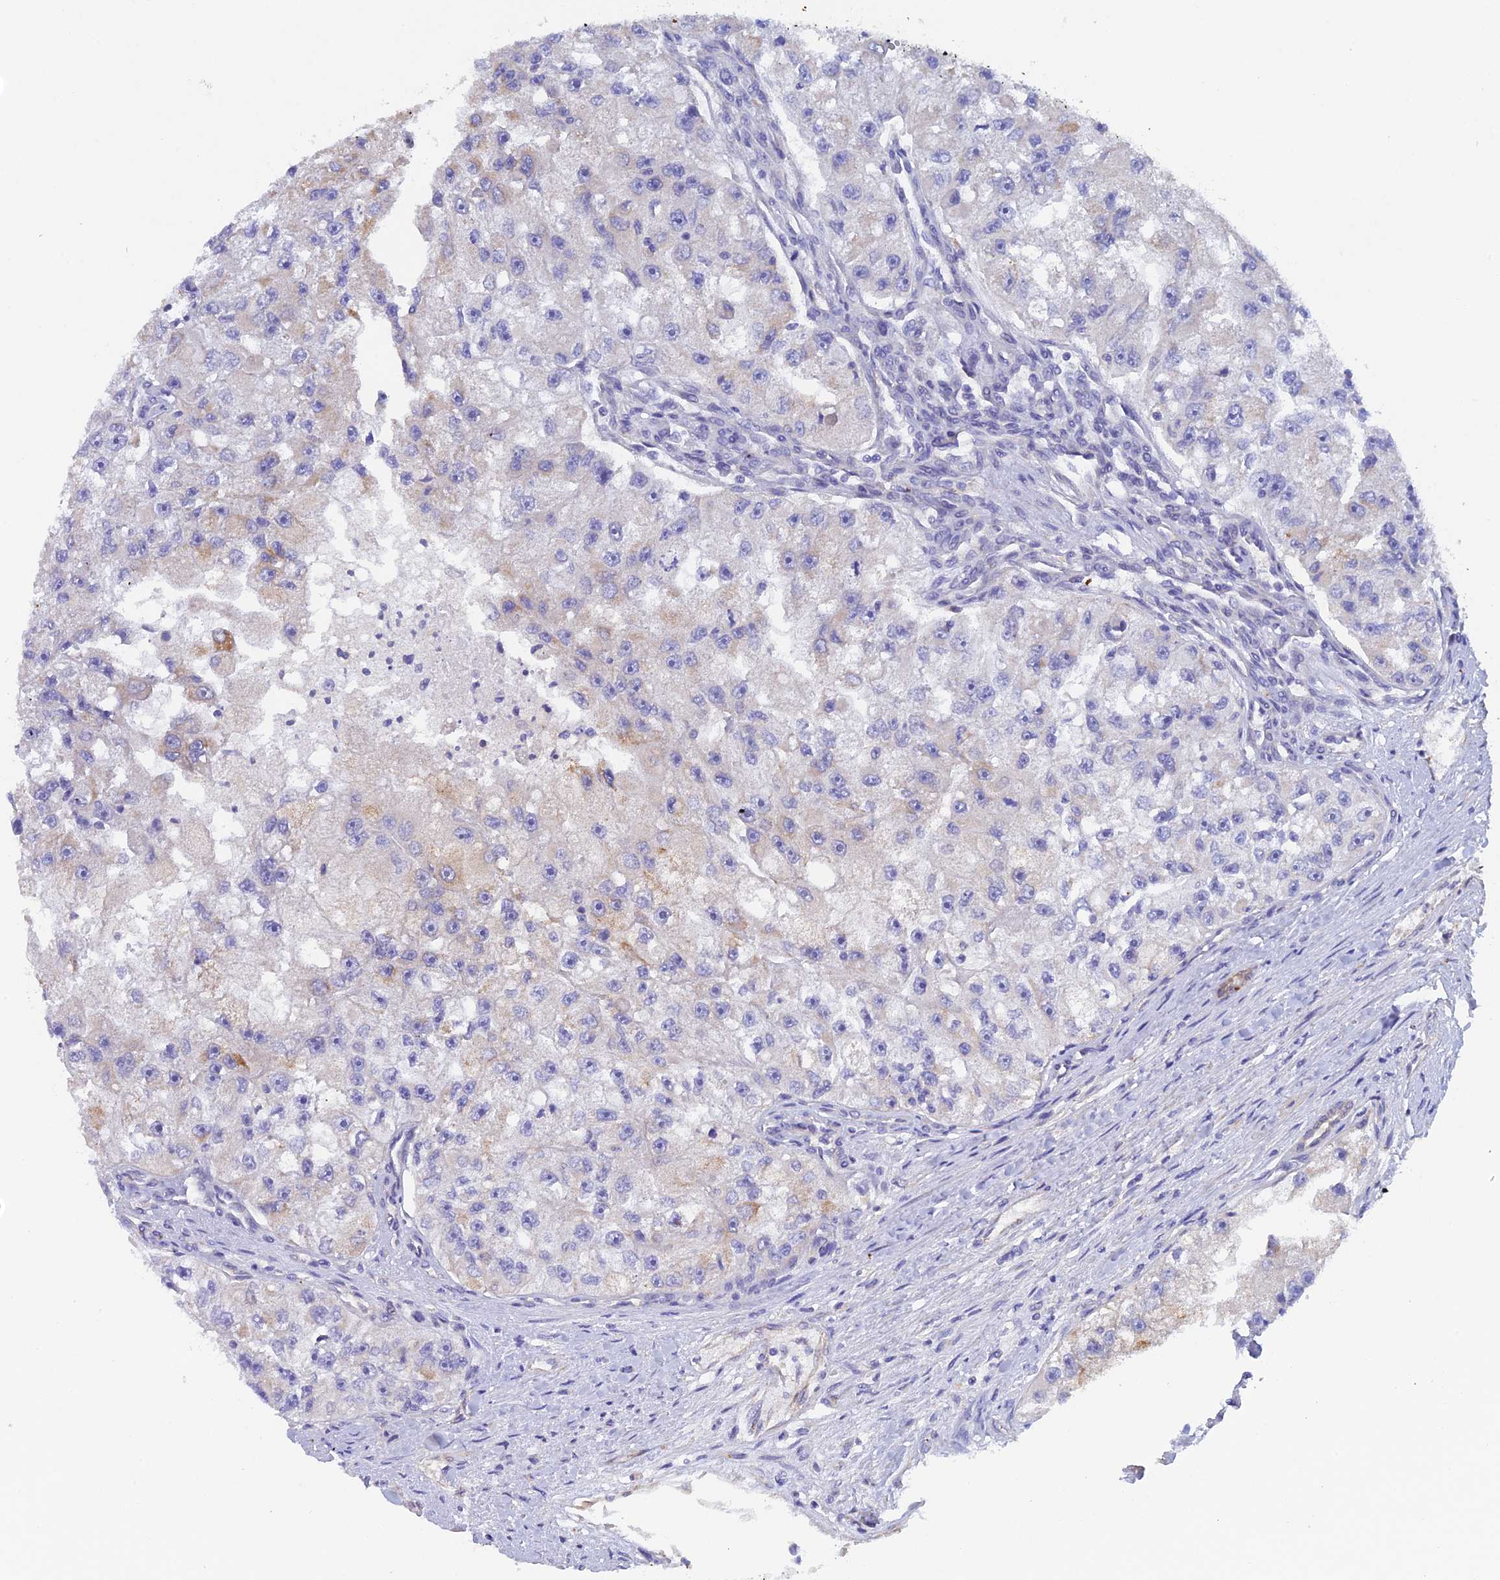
{"staining": {"intensity": "negative", "quantity": "none", "location": "none"}, "tissue": "renal cancer", "cell_type": "Tumor cells", "image_type": "cancer", "snomed": [{"axis": "morphology", "description": "Adenocarcinoma, NOS"}, {"axis": "topography", "description": "Kidney"}], "caption": "Immunohistochemistry of renal cancer shows no staining in tumor cells. (IHC, brightfield microscopy, high magnification).", "gene": "FZR1", "patient": {"sex": "male", "age": 63}}